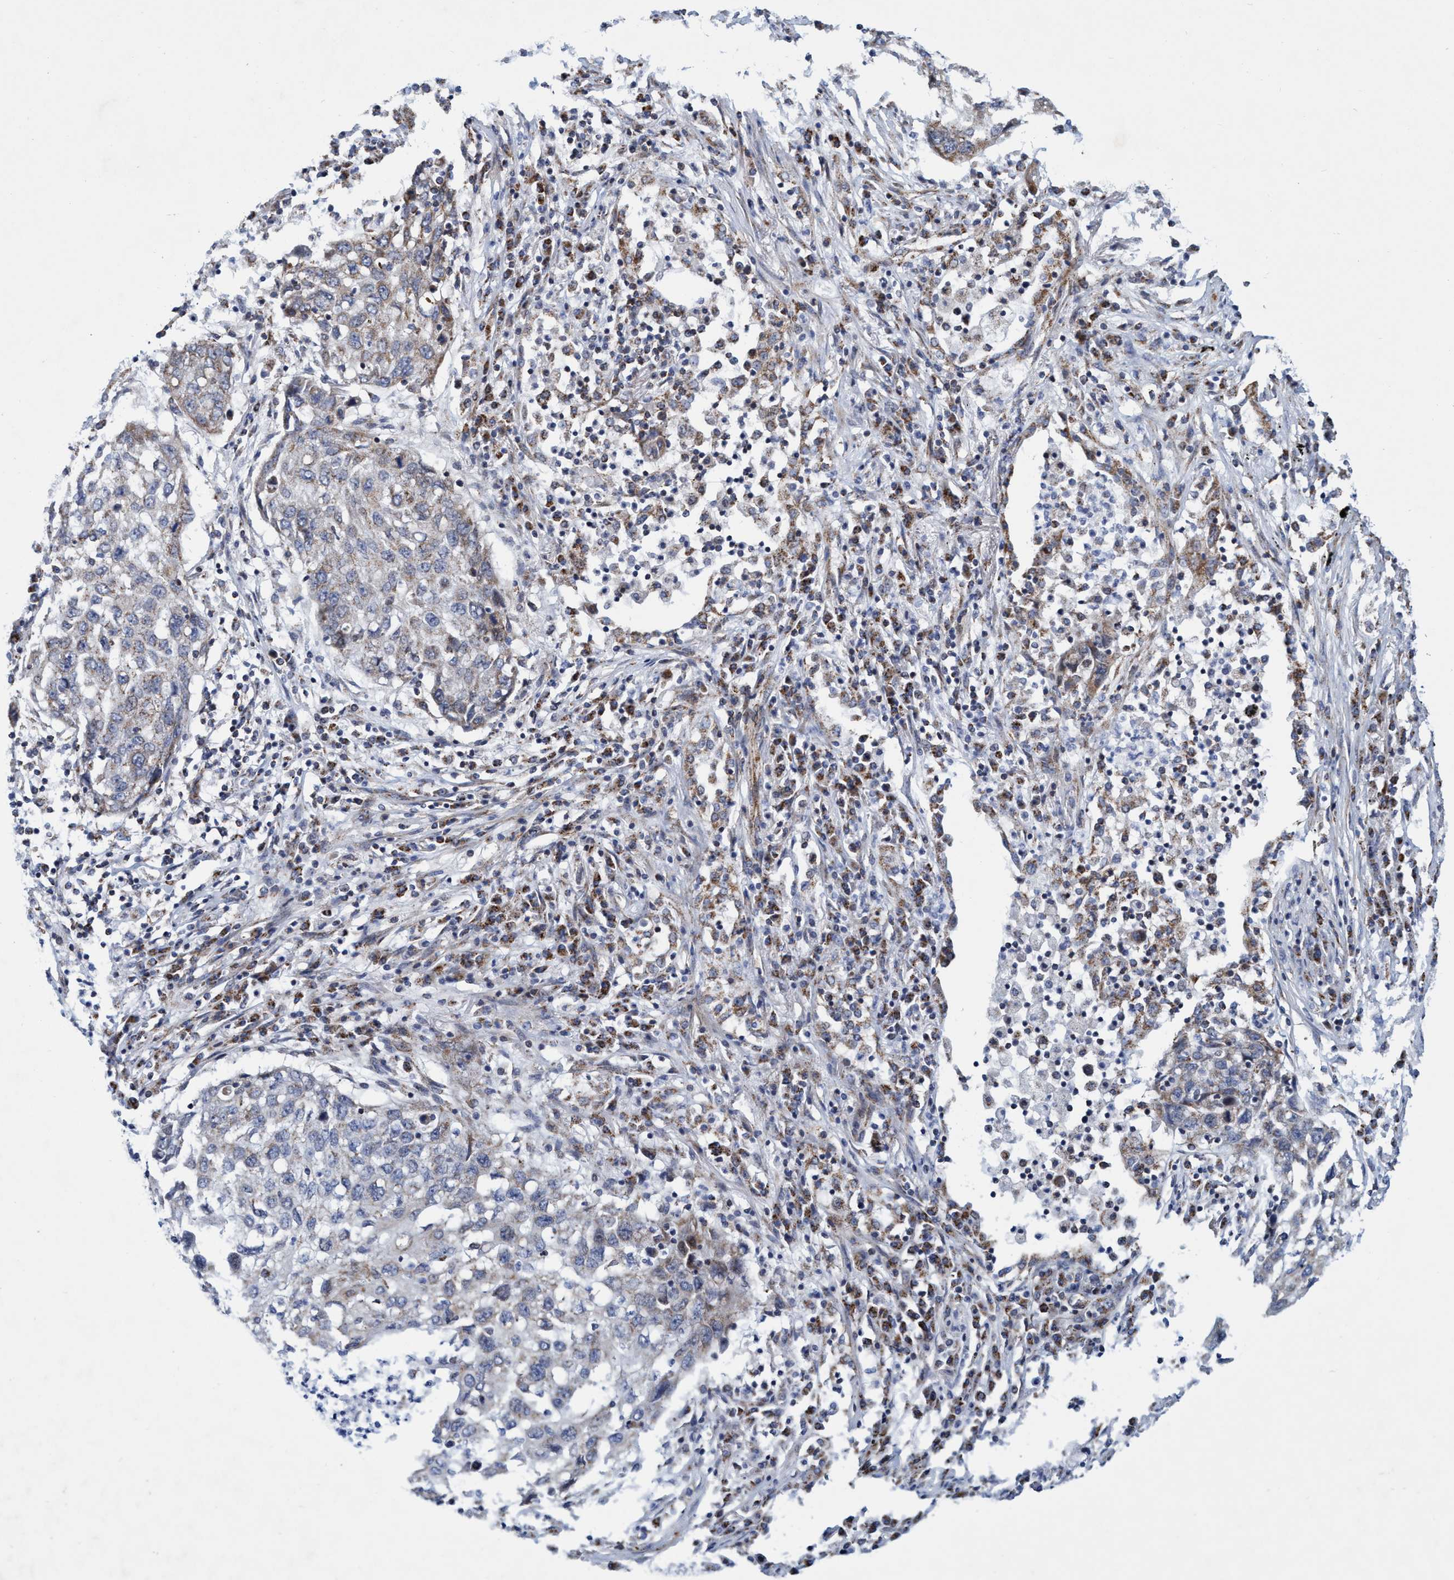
{"staining": {"intensity": "weak", "quantity": "25%-75%", "location": "cytoplasmic/membranous"}, "tissue": "lung cancer", "cell_type": "Tumor cells", "image_type": "cancer", "snomed": [{"axis": "morphology", "description": "Squamous cell carcinoma, NOS"}, {"axis": "topography", "description": "Lung"}], "caption": "This image demonstrates immunohistochemistry staining of human lung squamous cell carcinoma, with low weak cytoplasmic/membranous expression in about 25%-75% of tumor cells.", "gene": "POLR1F", "patient": {"sex": "female", "age": 63}}